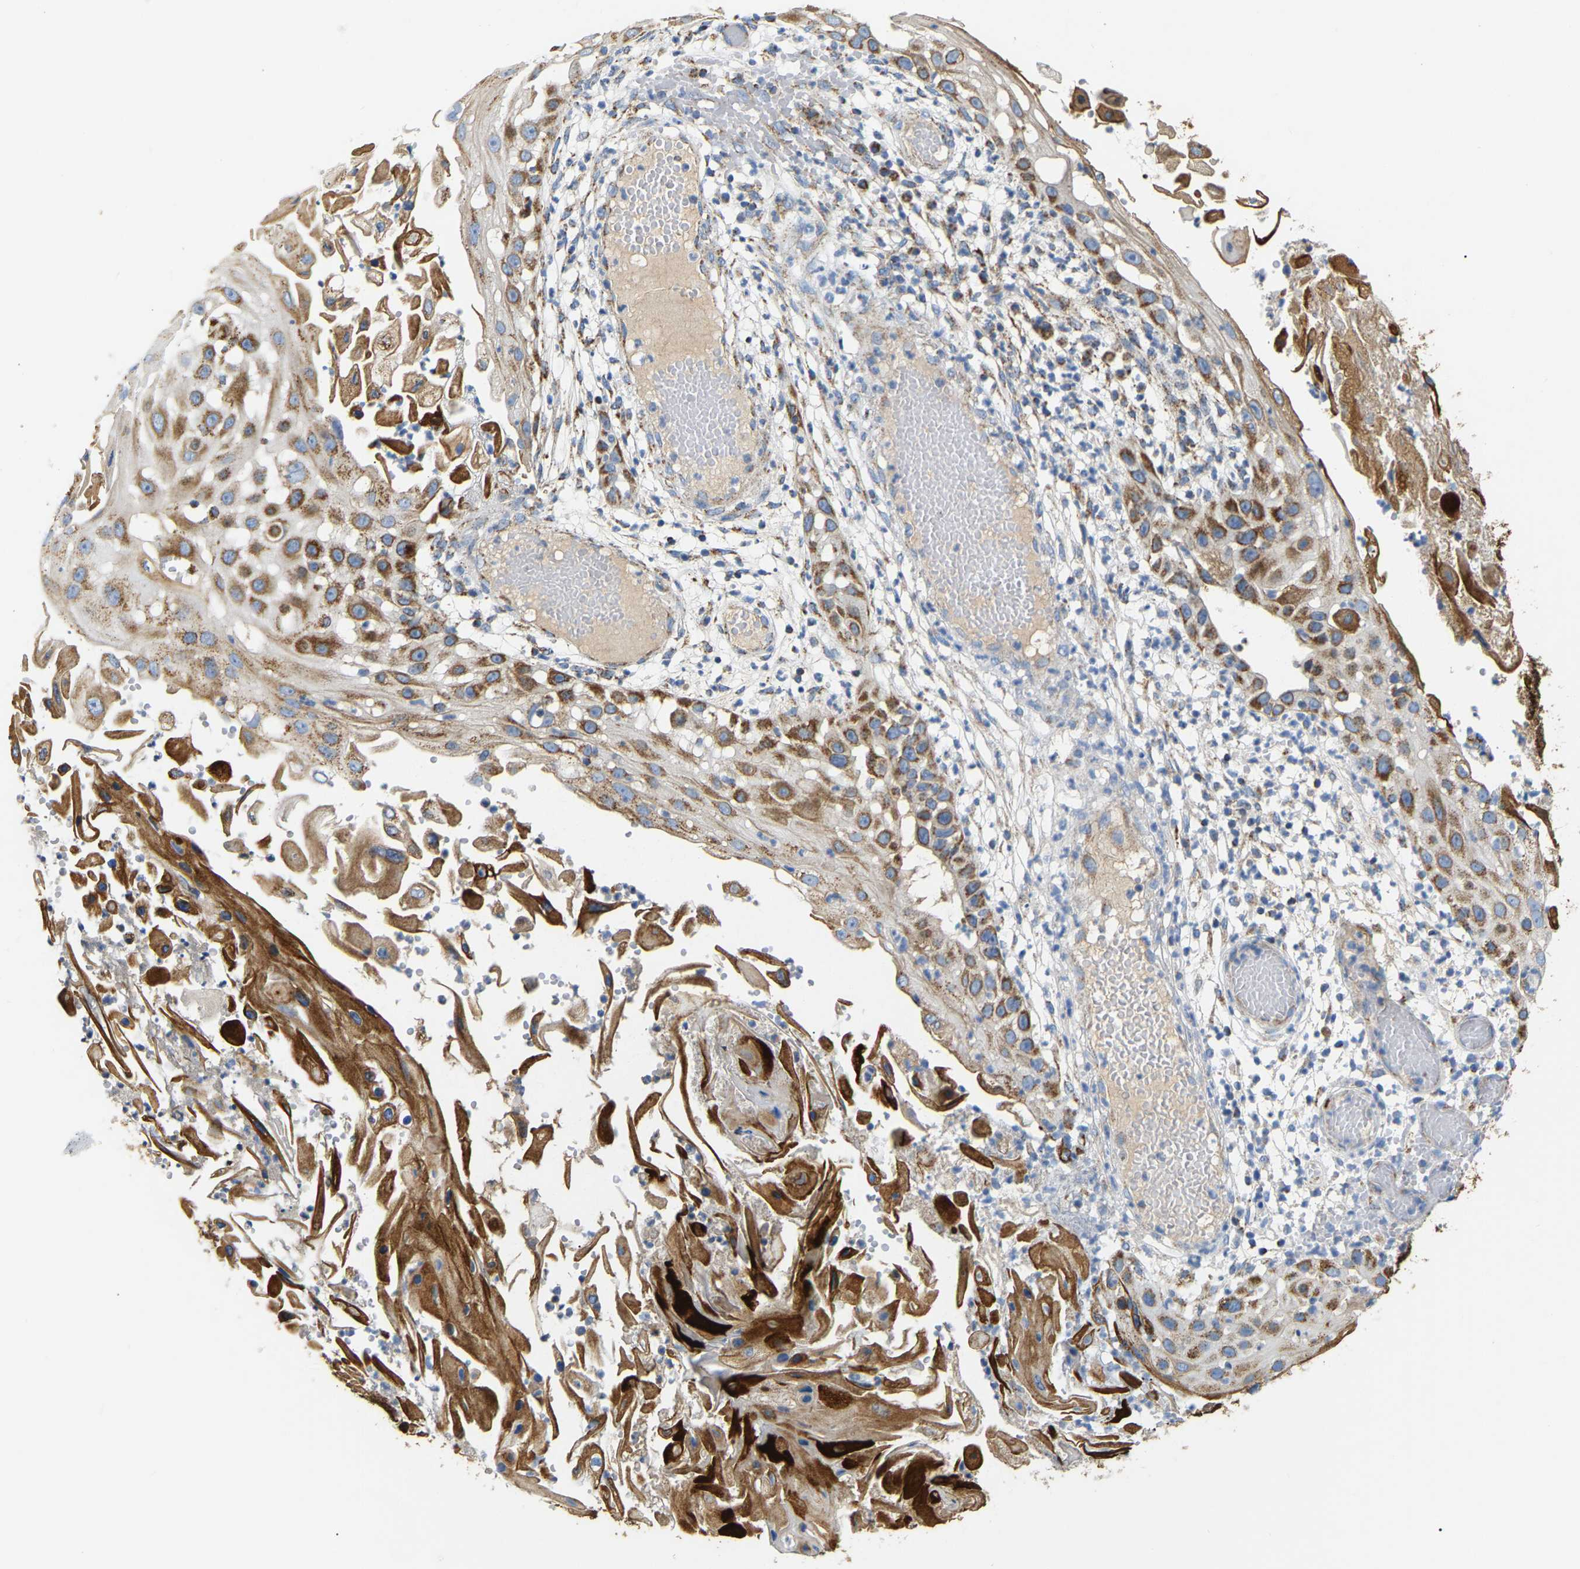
{"staining": {"intensity": "moderate", "quantity": "25%-75%", "location": "cytoplasmic/membranous"}, "tissue": "skin cancer", "cell_type": "Tumor cells", "image_type": "cancer", "snomed": [{"axis": "morphology", "description": "Squamous cell carcinoma, NOS"}, {"axis": "topography", "description": "Skin"}], "caption": "Immunohistochemistry photomicrograph of neoplastic tissue: human squamous cell carcinoma (skin) stained using immunohistochemistry (IHC) shows medium levels of moderate protein expression localized specifically in the cytoplasmic/membranous of tumor cells, appearing as a cytoplasmic/membranous brown color.", "gene": "HIBADH", "patient": {"sex": "female", "age": 44}}